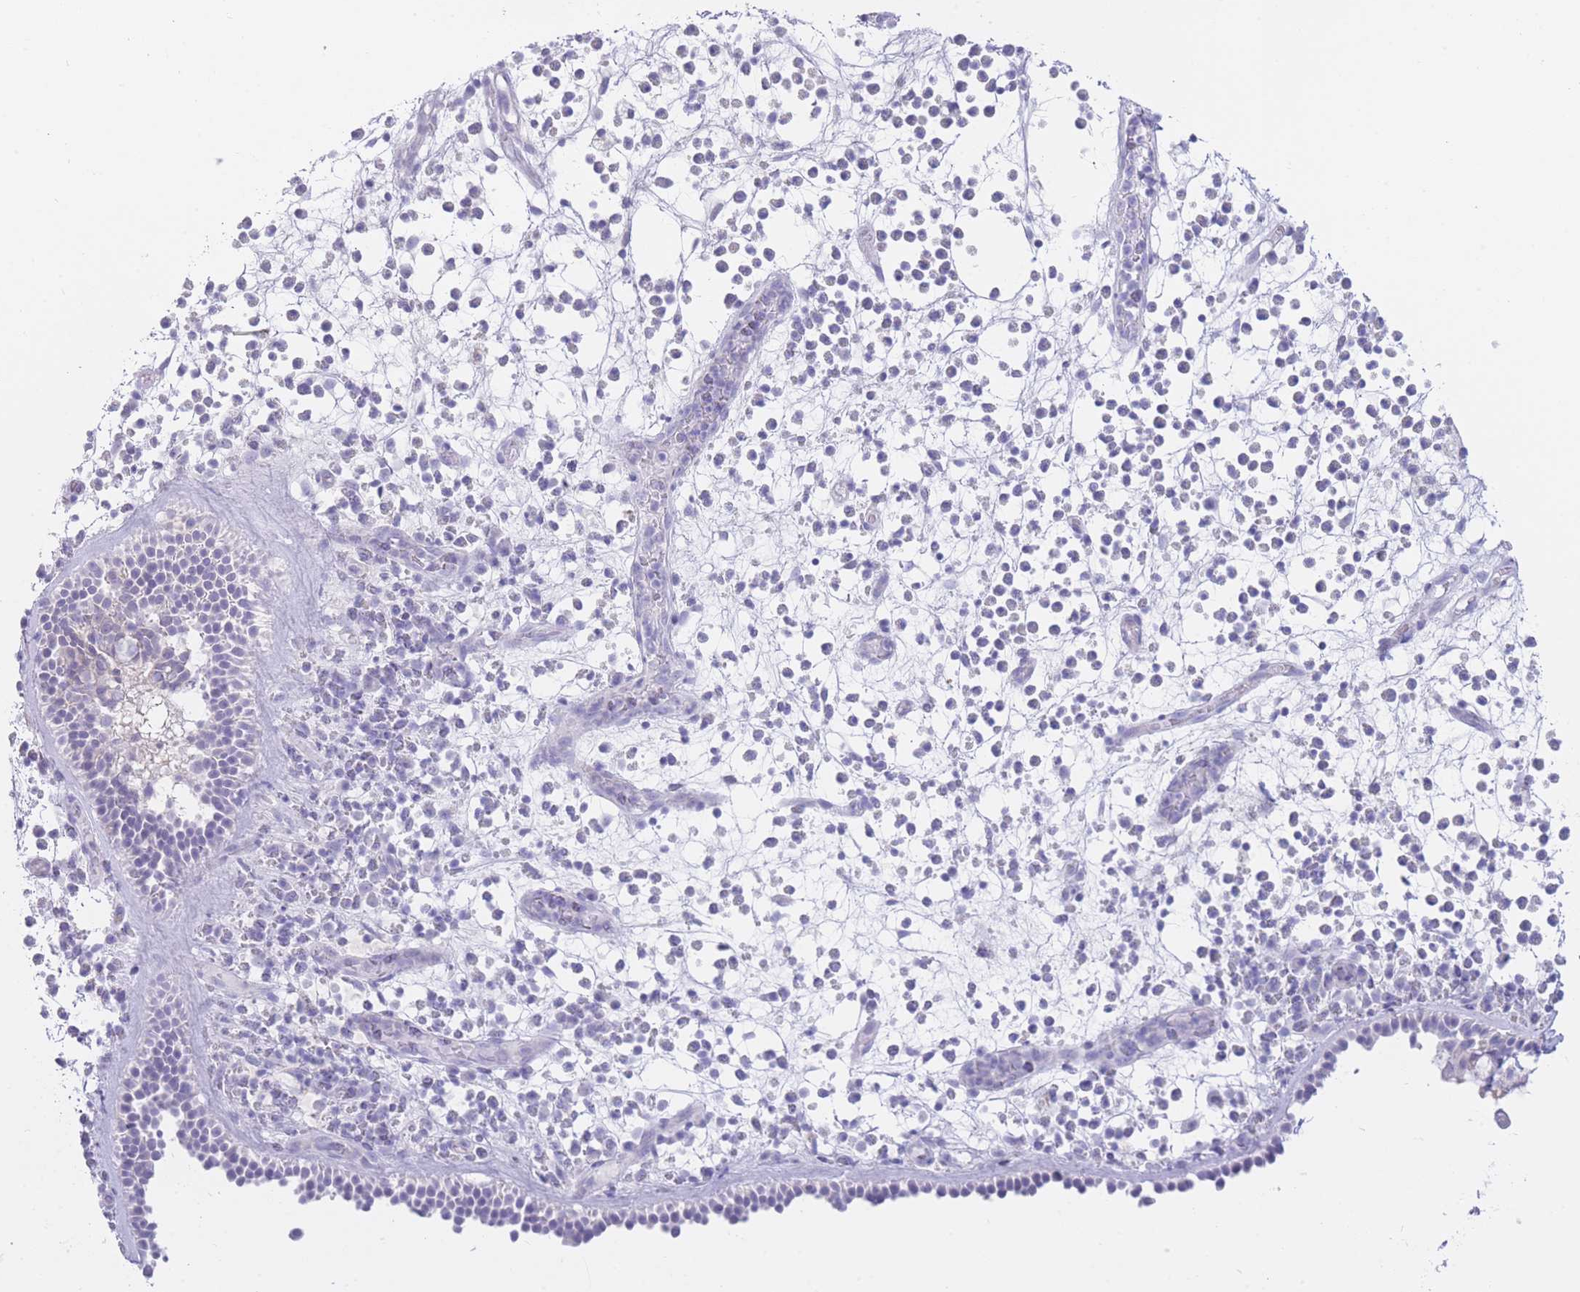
{"staining": {"intensity": "negative", "quantity": "none", "location": "none"}, "tissue": "nasopharynx", "cell_type": "Respiratory epithelial cells", "image_type": "normal", "snomed": [{"axis": "morphology", "description": "Normal tissue, NOS"}, {"axis": "morphology", "description": "Inflammation, NOS"}, {"axis": "morphology", "description": "Malignant melanoma, Metastatic site"}, {"axis": "topography", "description": "Nasopharynx"}], "caption": "Photomicrograph shows no significant protein staining in respiratory epithelial cells of benign nasopharynx. The staining was performed using DAB to visualize the protein expression in brown, while the nuclei were stained in blue with hematoxylin (Magnification: 20x).", "gene": "ZNF212", "patient": {"sex": "male", "age": 70}}